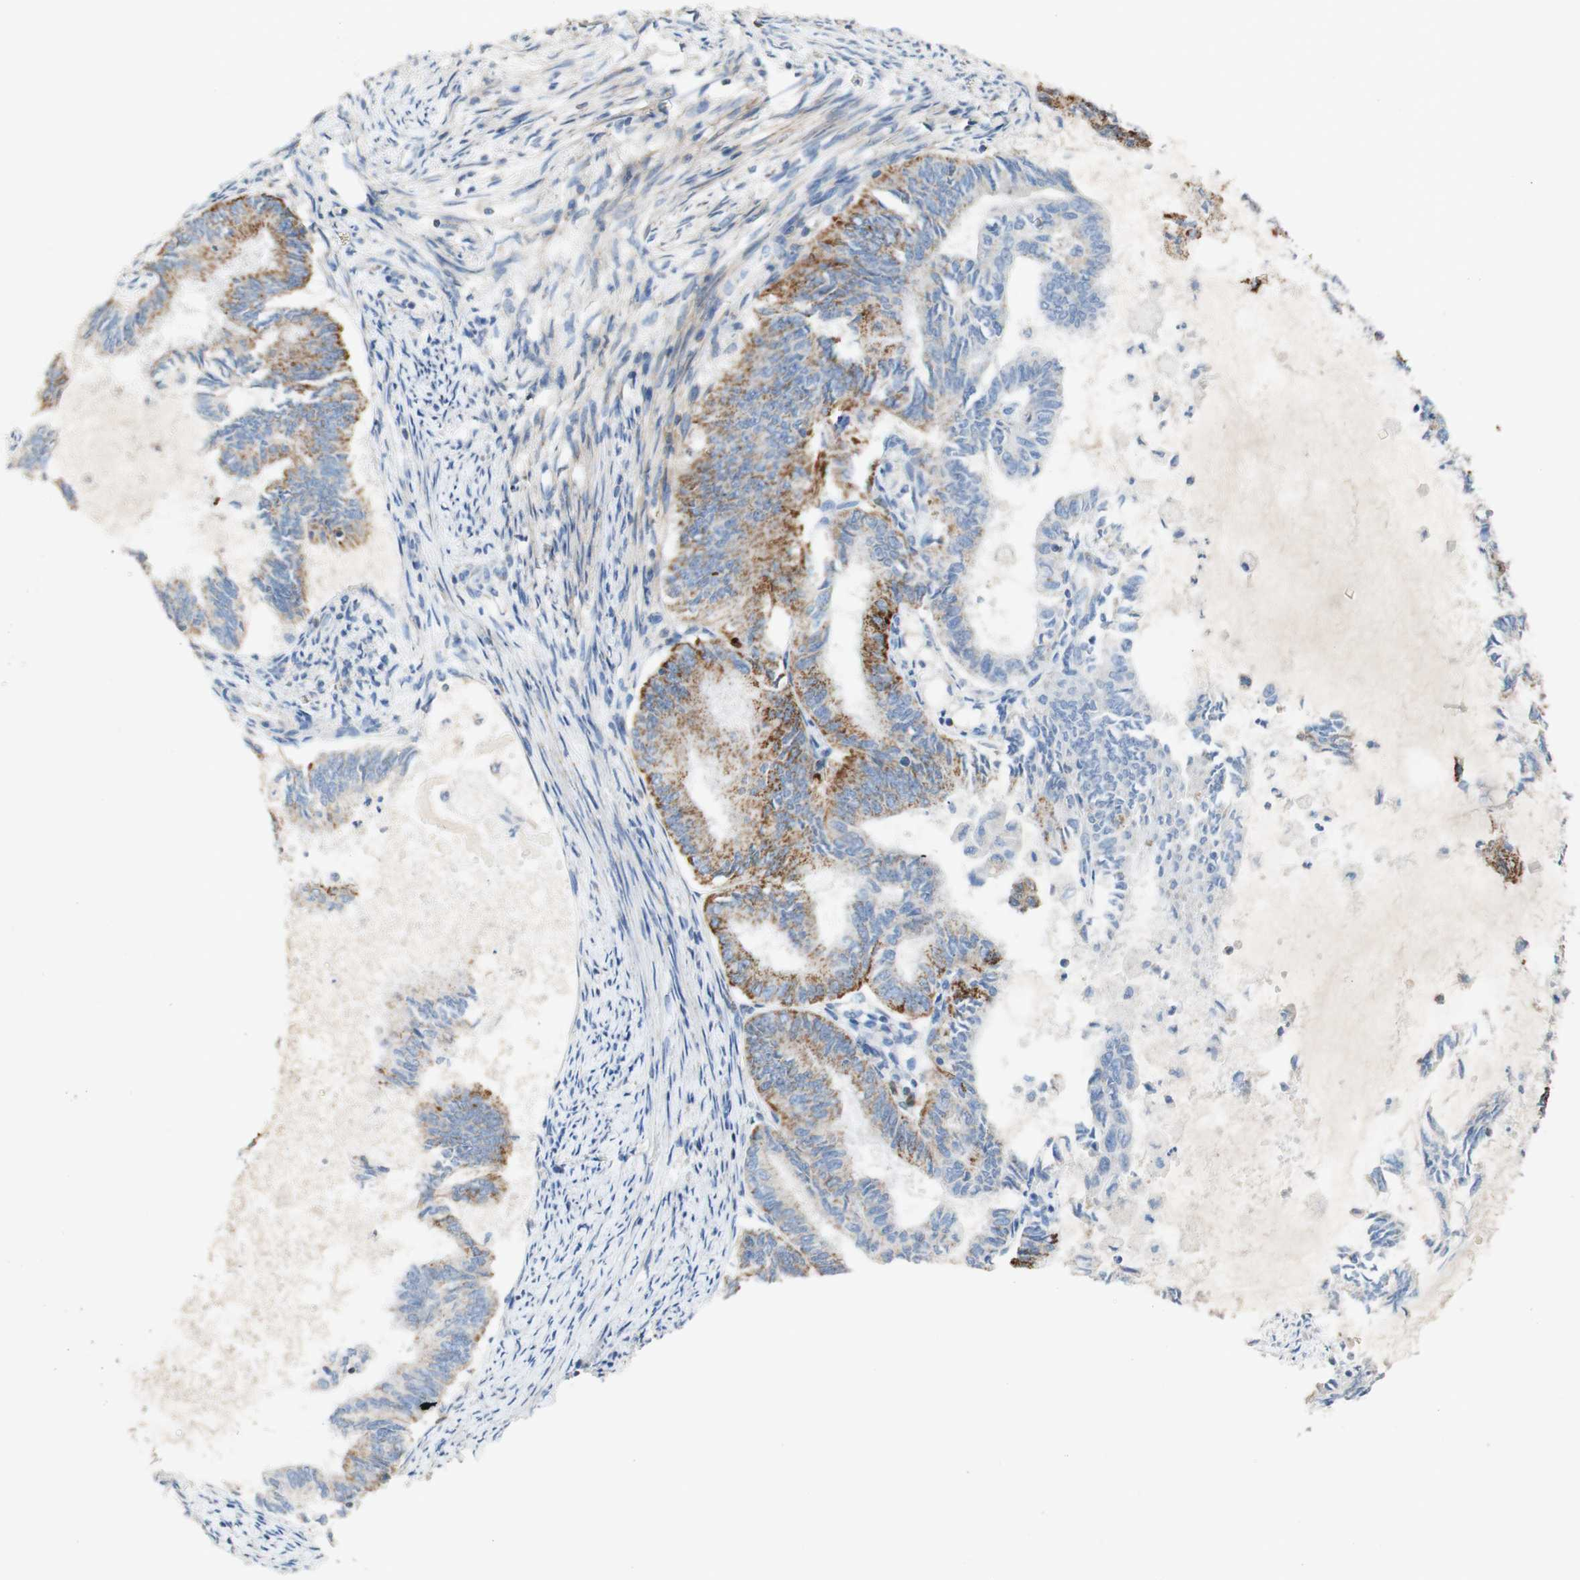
{"staining": {"intensity": "strong", "quantity": "<25%", "location": "cytoplasmic/membranous"}, "tissue": "endometrial cancer", "cell_type": "Tumor cells", "image_type": "cancer", "snomed": [{"axis": "morphology", "description": "Adenocarcinoma, NOS"}, {"axis": "topography", "description": "Endometrium"}], "caption": "A brown stain shows strong cytoplasmic/membranous expression of a protein in endometrial cancer (adenocarcinoma) tumor cells. Nuclei are stained in blue.", "gene": "OXCT1", "patient": {"sex": "female", "age": 86}}